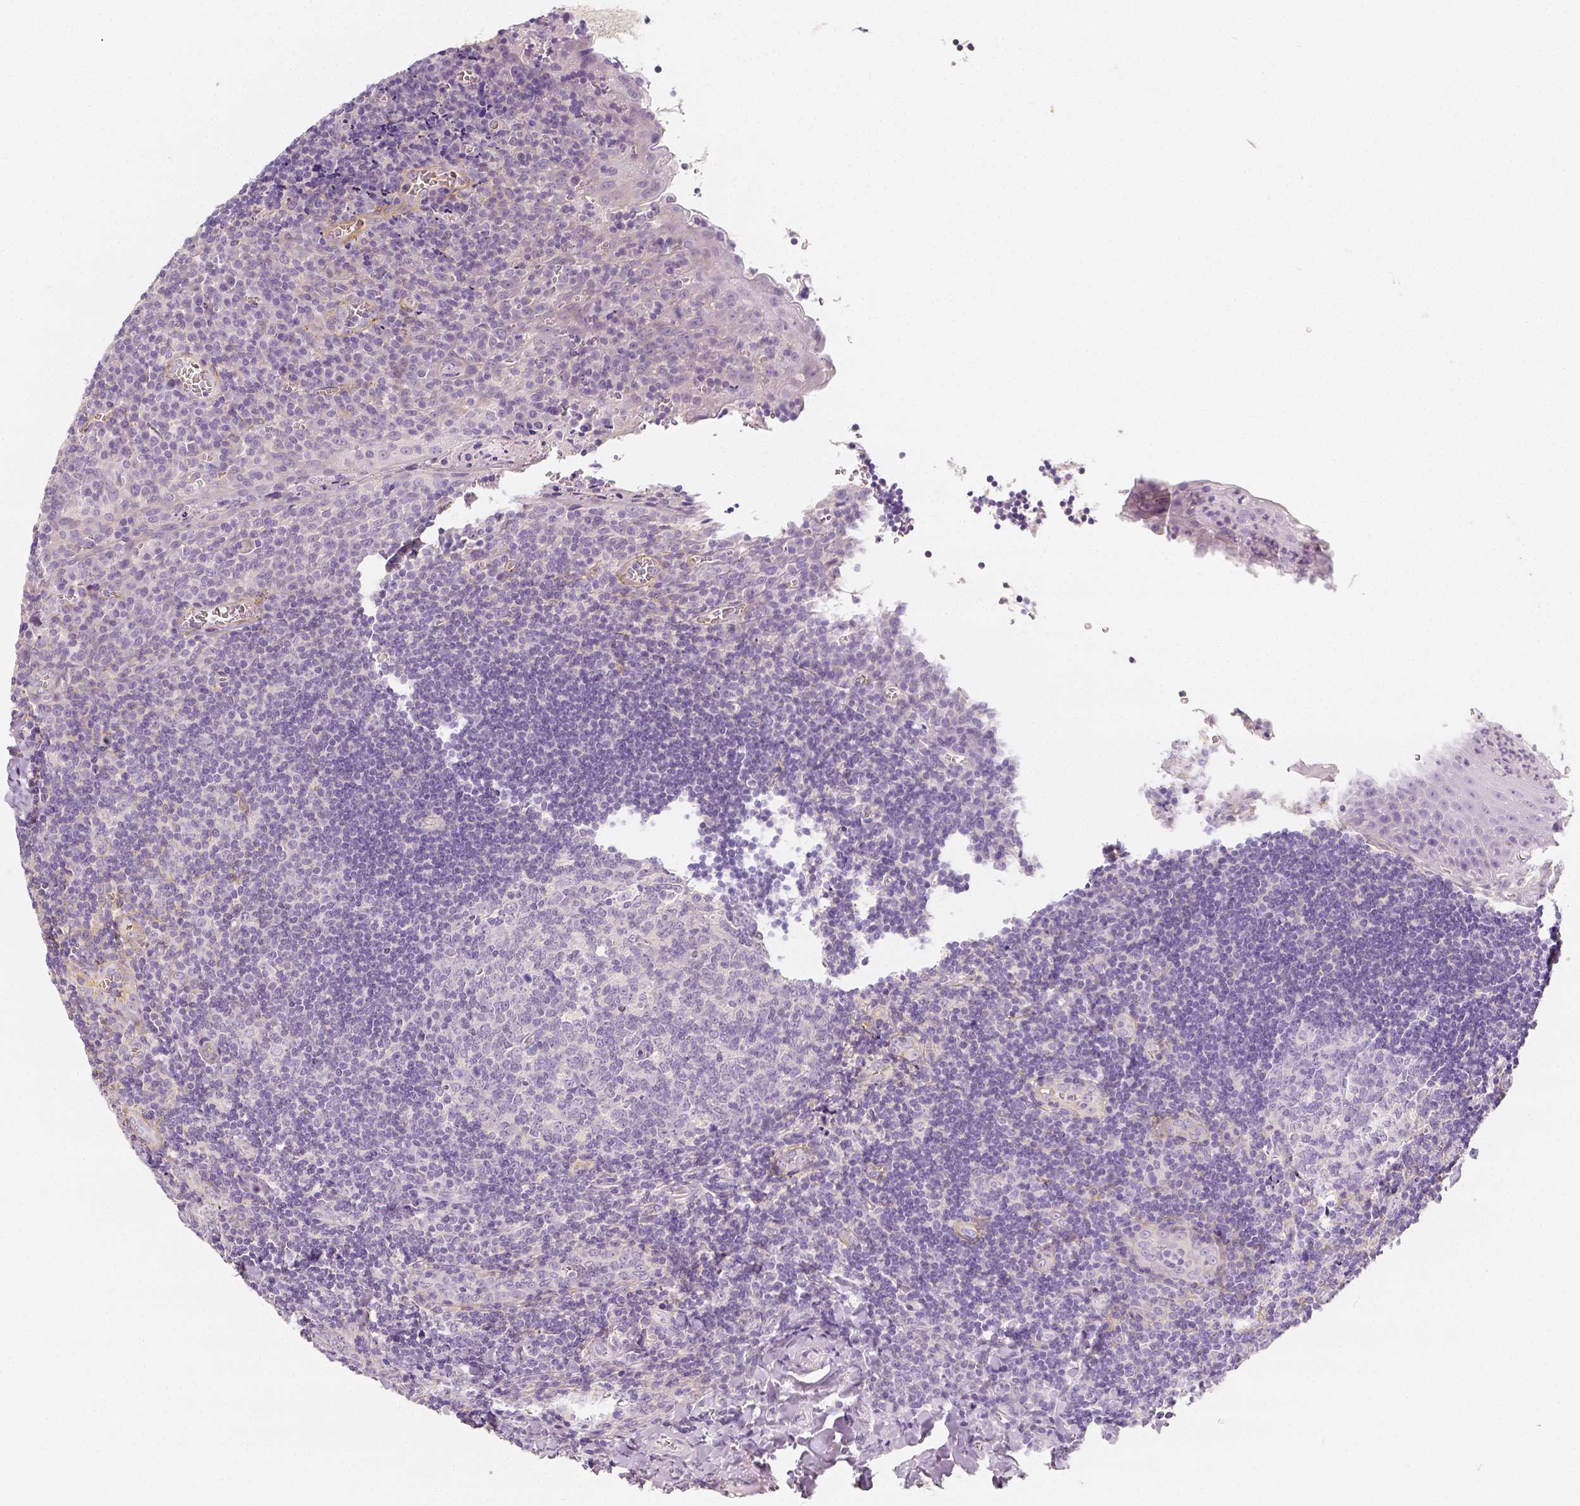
{"staining": {"intensity": "negative", "quantity": "none", "location": "none"}, "tissue": "tonsil", "cell_type": "Germinal center cells", "image_type": "normal", "snomed": [{"axis": "morphology", "description": "Normal tissue, NOS"}, {"axis": "morphology", "description": "Inflammation, NOS"}, {"axis": "topography", "description": "Tonsil"}], "caption": "Germinal center cells show no significant staining in normal tonsil. (Immunohistochemistry (ihc), brightfield microscopy, high magnification).", "gene": "THY1", "patient": {"sex": "female", "age": 31}}